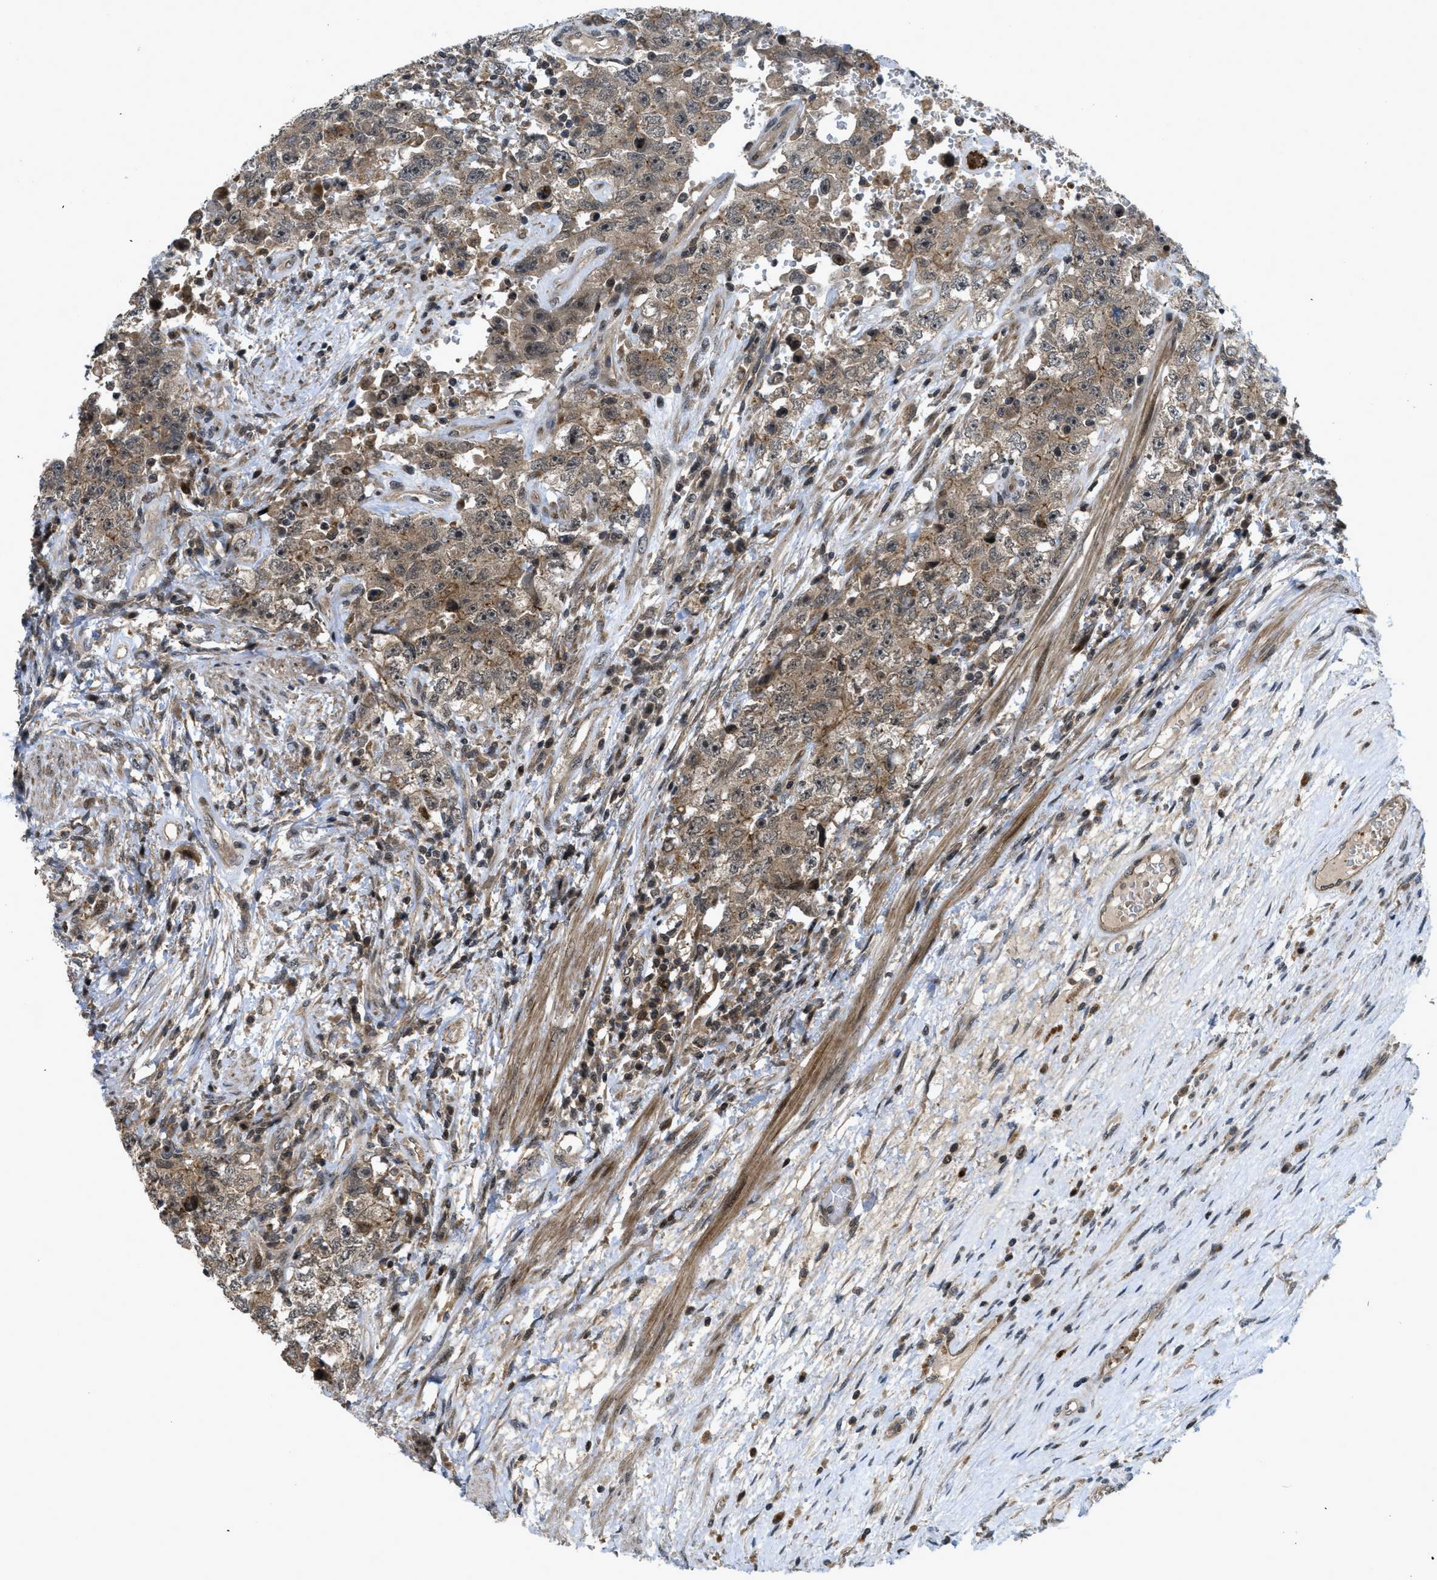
{"staining": {"intensity": "weak", "quantity": ">75%", "location": "cytoplasmic/membranous"}, "tissue": "testis cancer", "cell_type": "Tumor cells", "image_type": "cancer", "snomed": [{"axis": "morphology", "description": "Carcinoma, Embryonal, NOS"}, {"axis": "topography", "description": "Testis"}], "caption": "DAB immunohistochemical staining of human testis embryonal carcinoma reveals weak cytoplasmic/membranous protein staining in approximately >75% of tumor cells.", "gene": "DNAJC28", "patient": {"sex": "male", "age": 26}}